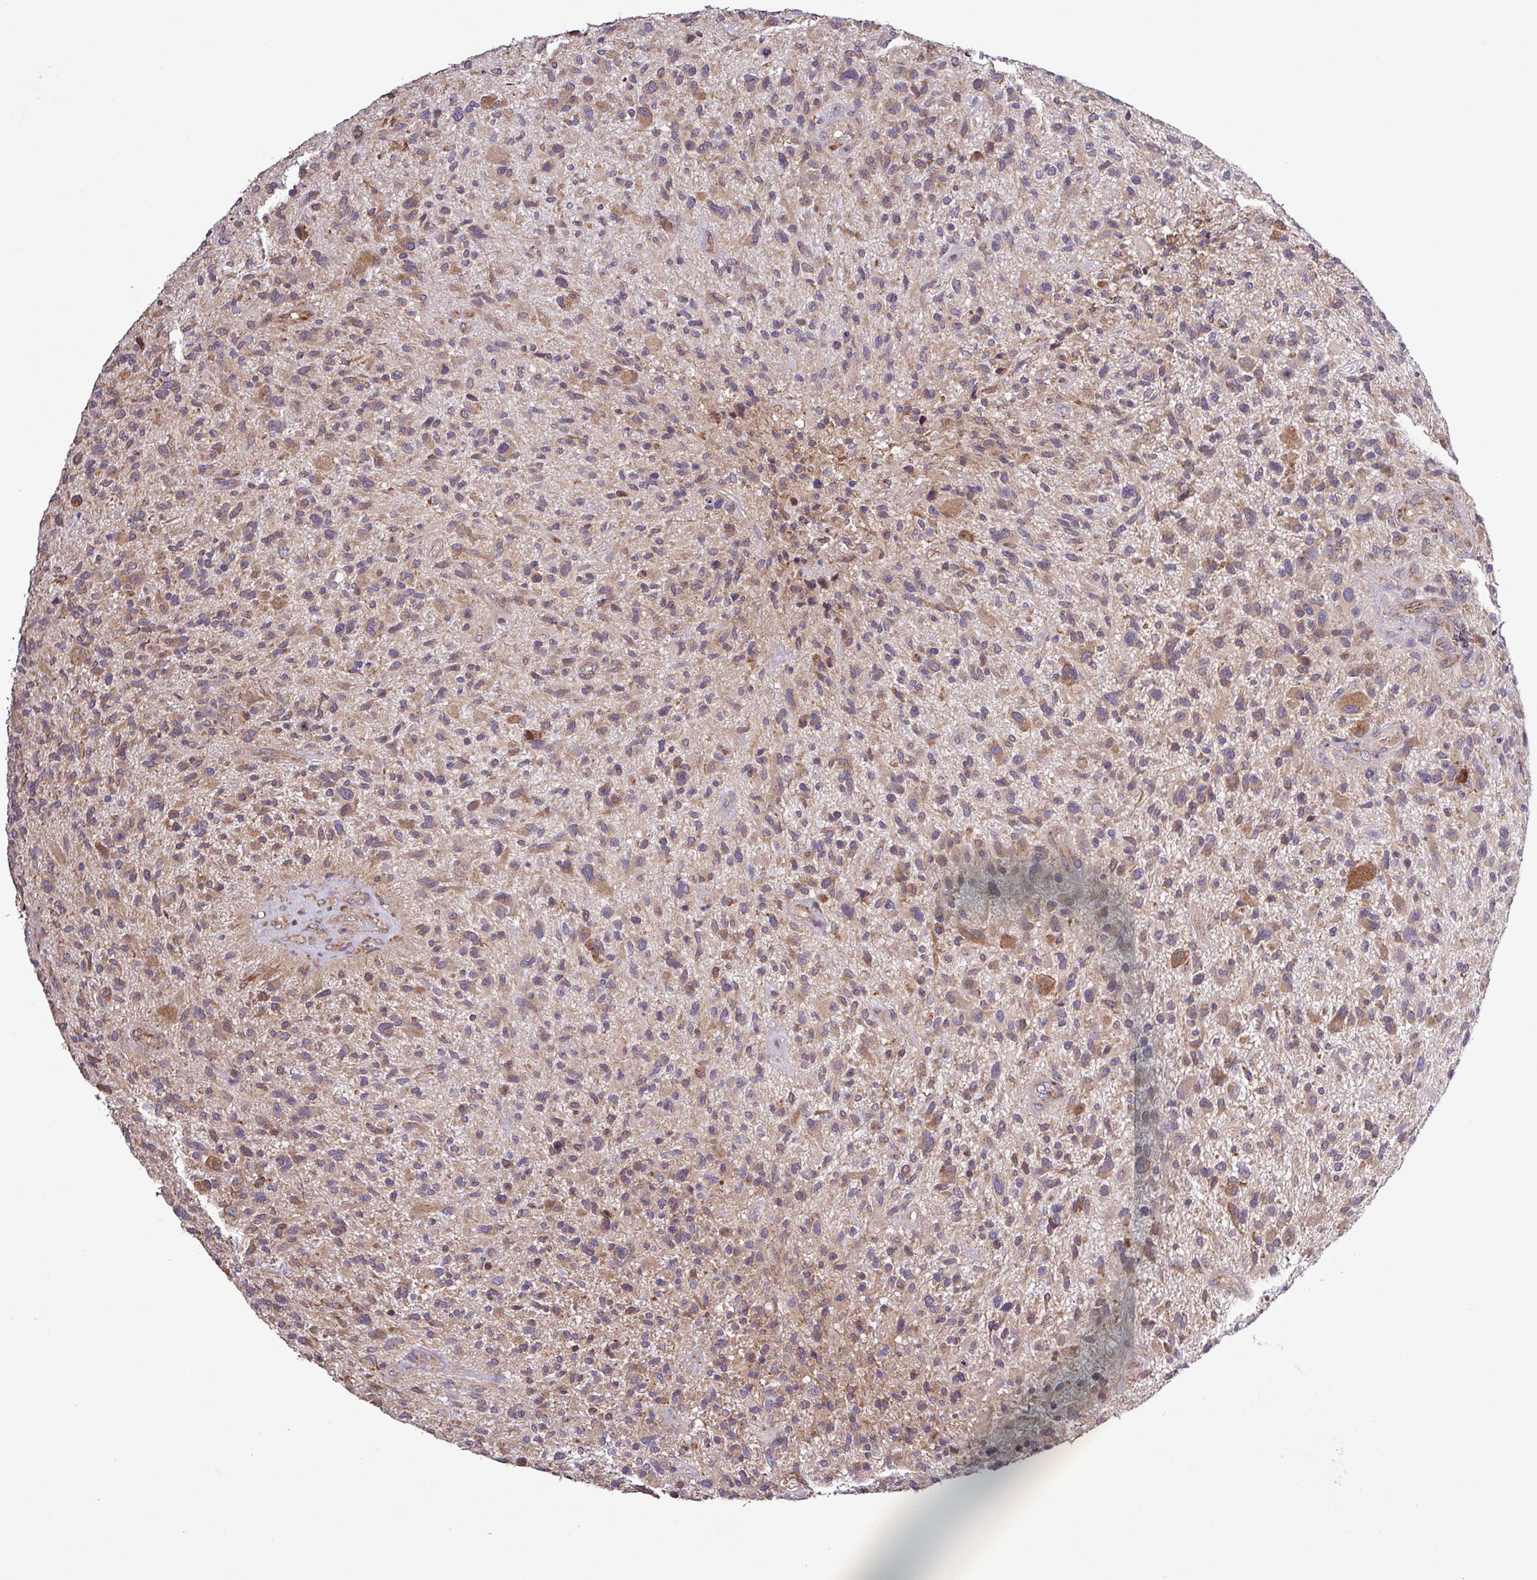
{"staining": {"intensity": "weak", "quantity": ">75%", "location": "cytoplasmic/membranous"}, "tissue": "glioma", "cell_type": "Tumor cells", "image_type": "cancer", "snomed": [{"axis": "morphology", "description": "Glioma, malignant, High grade"}, {"axis": "topography", "description": "Brain"}], "caption": "Glioma was stained to show a protein in brown. There is low levels of weak cytoplasmic/membranous staining in approximately >75% of tumor cells.", "gene": "MEGF6", "patient": {"sex": "male", "age": 47}}